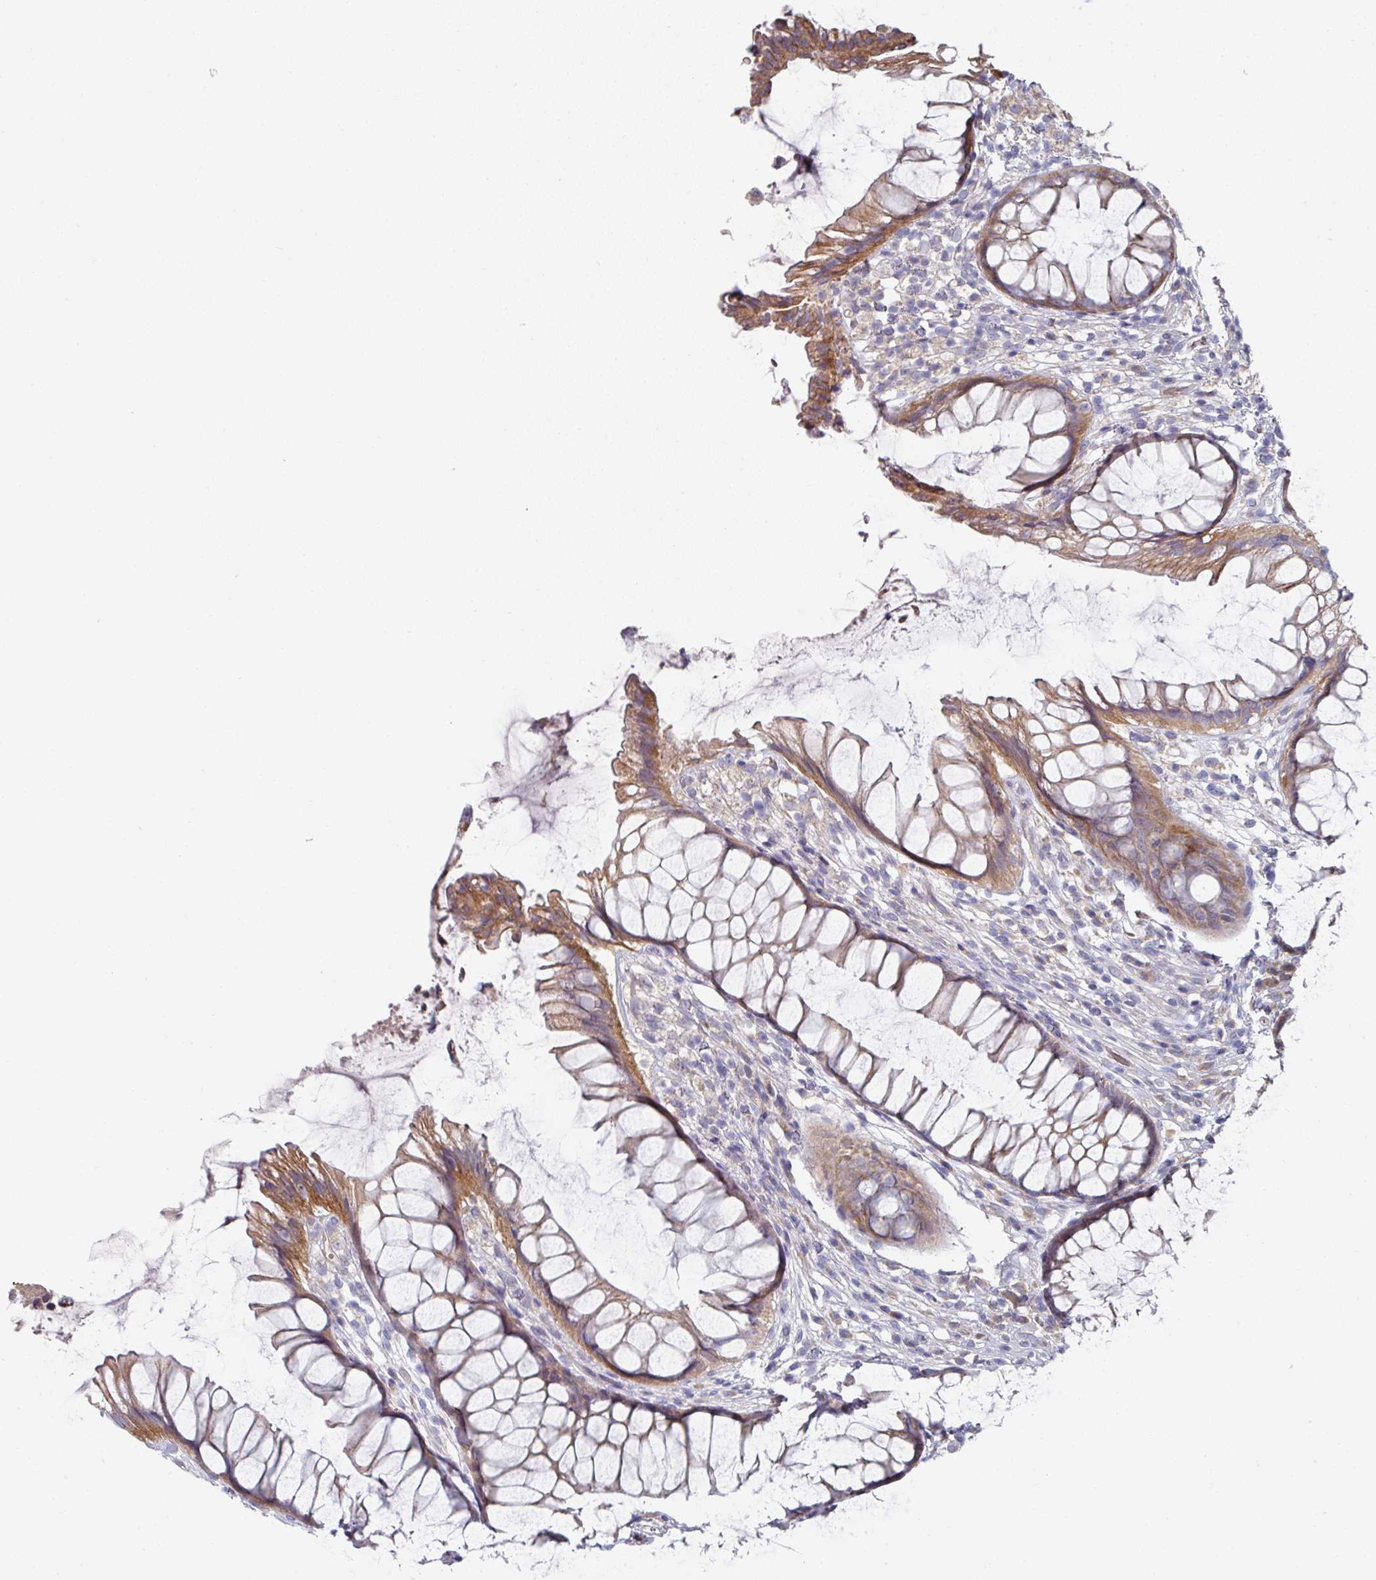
{"staining": {"intensity": "moderate", "quantity": ">75%", "location": "cytoplasmic/membranous"}, "tissue": "rectum", "cell_type": "Glandular cells", "image_type": "normal", "snomed": [{"axis": "morphology", "description": "Normal tissue, NOS"}, {"axis": "topography", "description": "Smooth muscle"}, {"axis": "topography", "description": "Rectum"}], "caption": "Moderate cytoplasmic/membranous expression is identified in approximately >75% of glandular cells in benign rectum. The protein is stained brown, and the nuclei are stained in blue (DAB IHC with brightfield microscopy, high magnification).", "gene": "PYROXD2", "patient": {"sex": "male", "age": 53}}